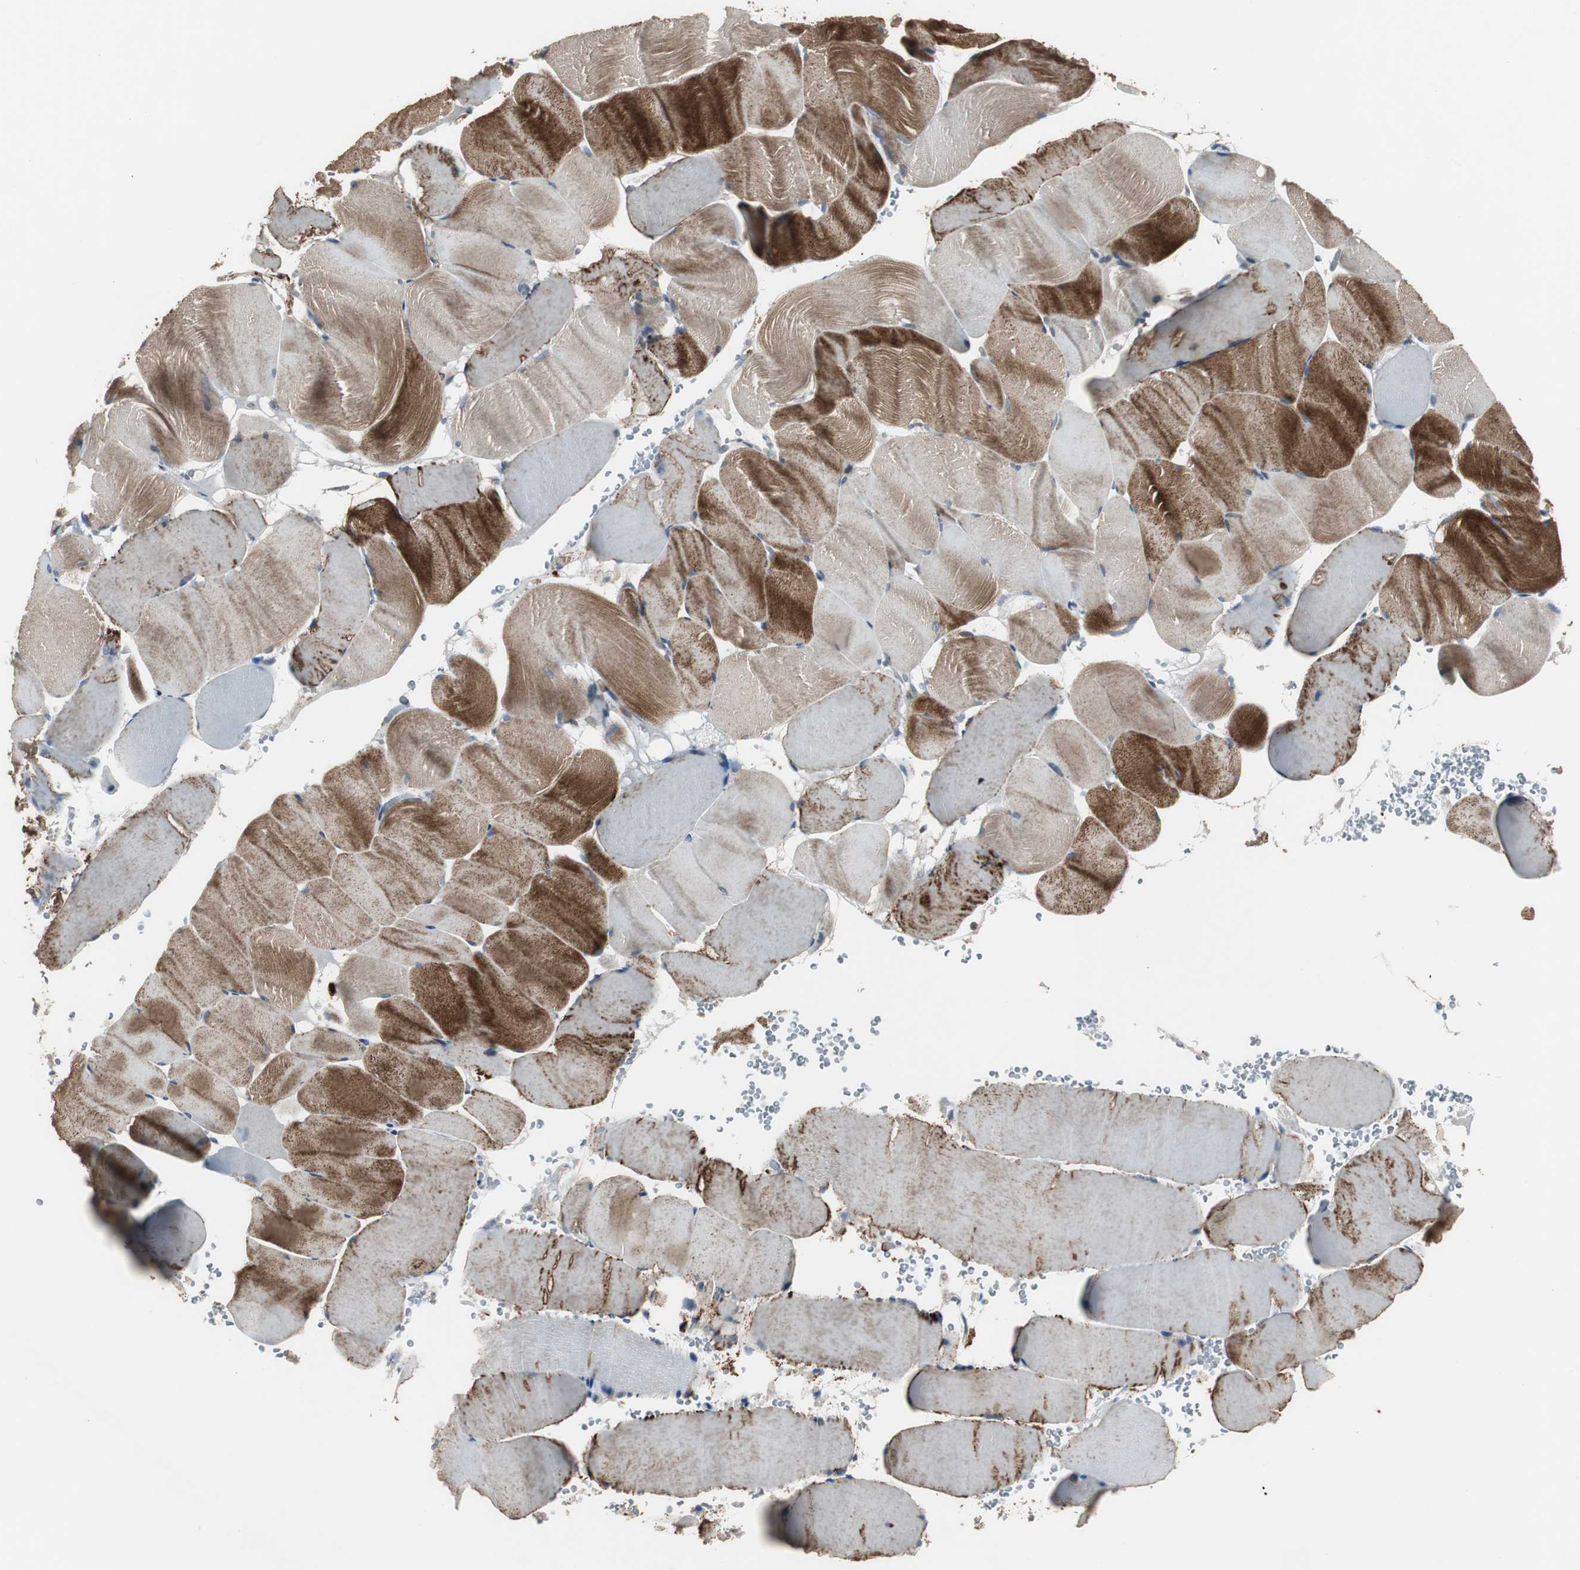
{"staining": {"intensity": "strong", "quantity": "25%-75%", "location": "cytoplasmic/membranous"}, "tissue": "skeletal muscle", "cell_type": "Myocytes", "image_type": "normal", "snomed": [{"axis": "morphology", "description": "Normal tissue, NOS"}, {"axis": "topography", "description": "Skeletal muscle"}], "caption": "Immunohistochemical staining of normal human skeletal muscle displays strong cytoplasmic/membranous protein expression in approximately 25%-75% of myocytes.", "gene": "MYT1", "patient": {"sex": "male", "age": 62}}